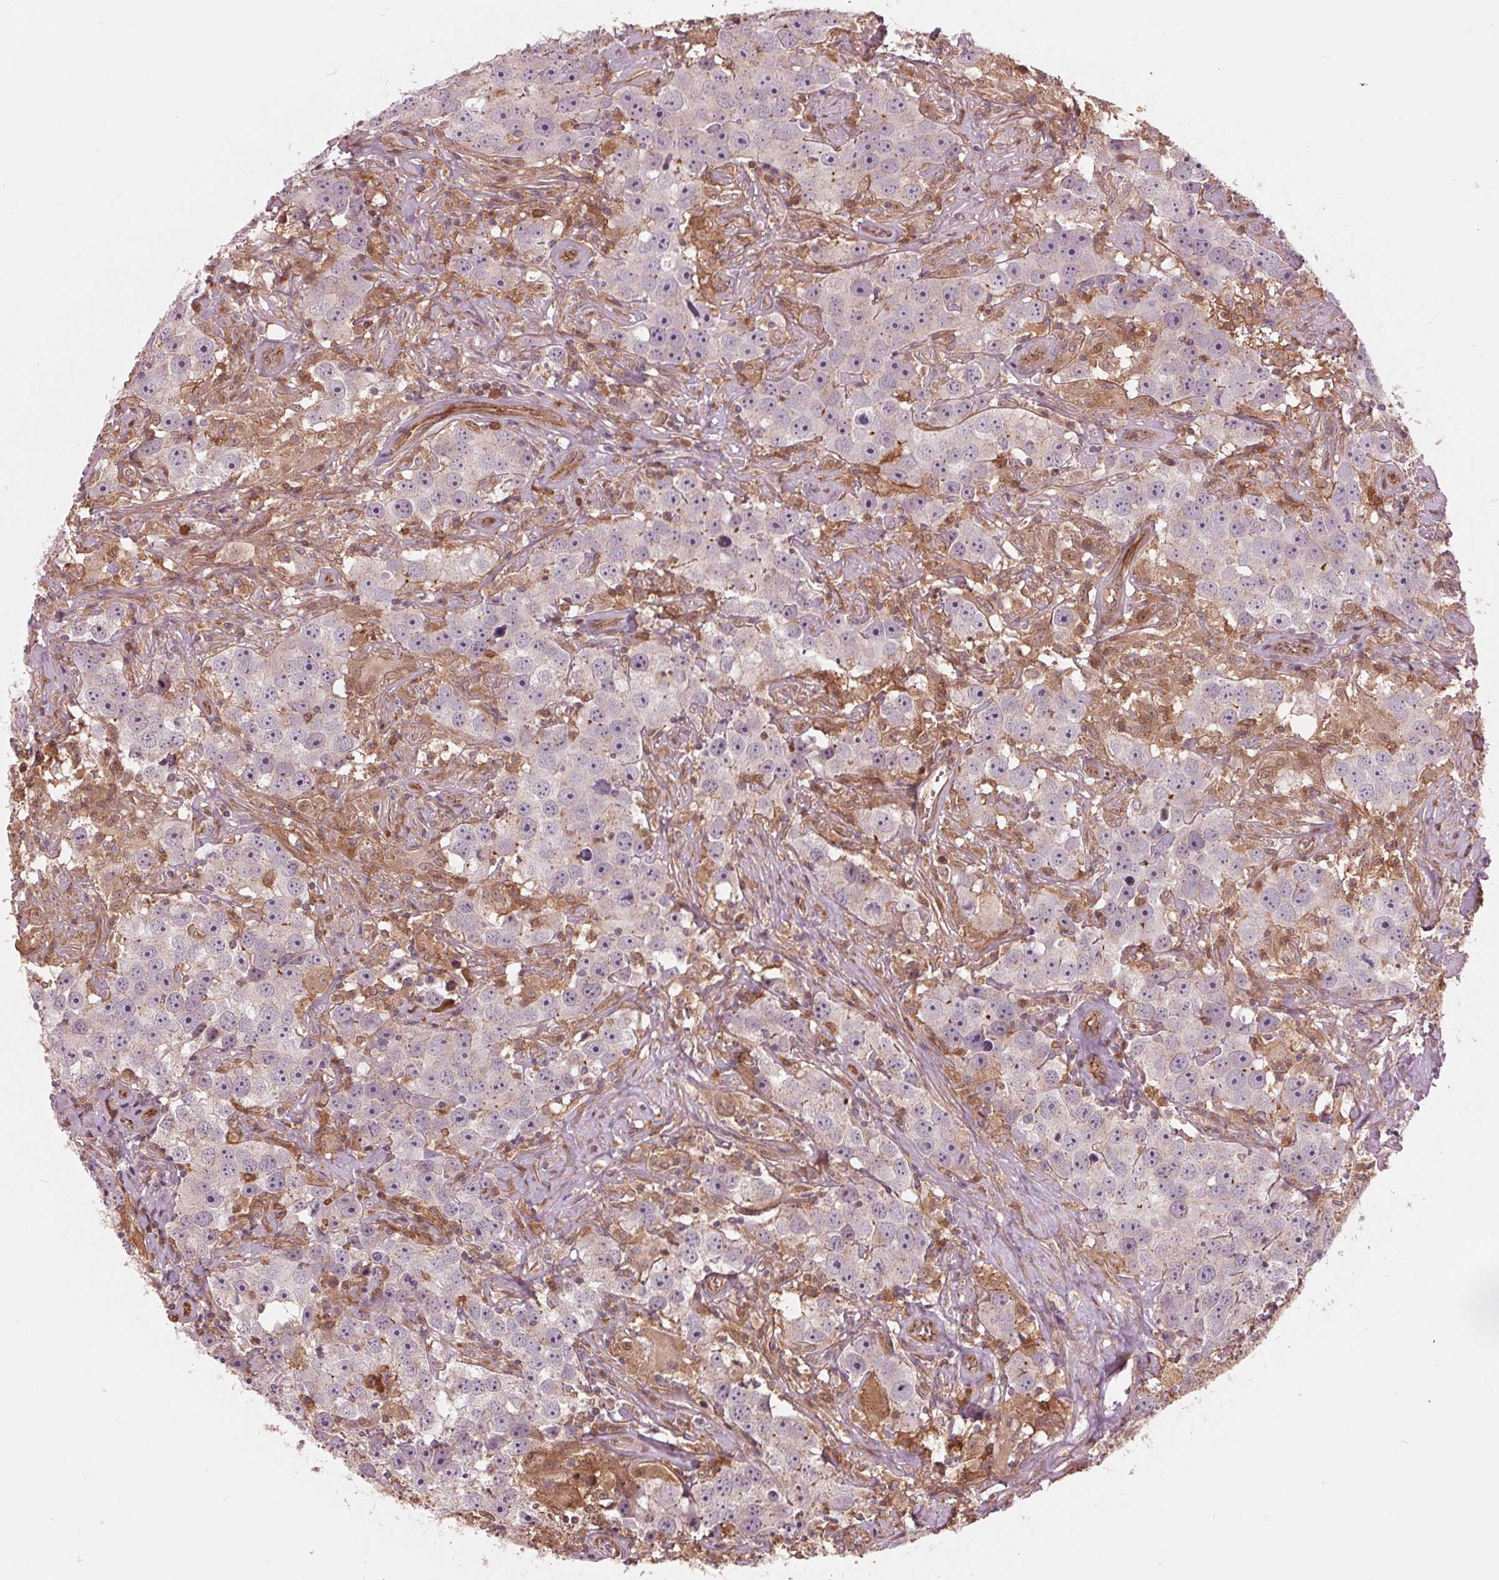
{"staining": {"intensity": "negative", "quantity": "none", "location": "none"}, "tissue": "testis cancer", "cell_type": "Tumor cells", "image_type": "cancer", "snomed": [{"axis": "morphology", "description": "Seminoma, NOS"}, {"axis": "topography", "description": "Testis"}], "caption": "Immunohistochemistry (IHC) photomicrograph of testis seminoma stained for a protein (brown), which reveals no expression in tumor cells.", "gene": "TXNIP", "patient": {"sex": "male", "age": 49}}